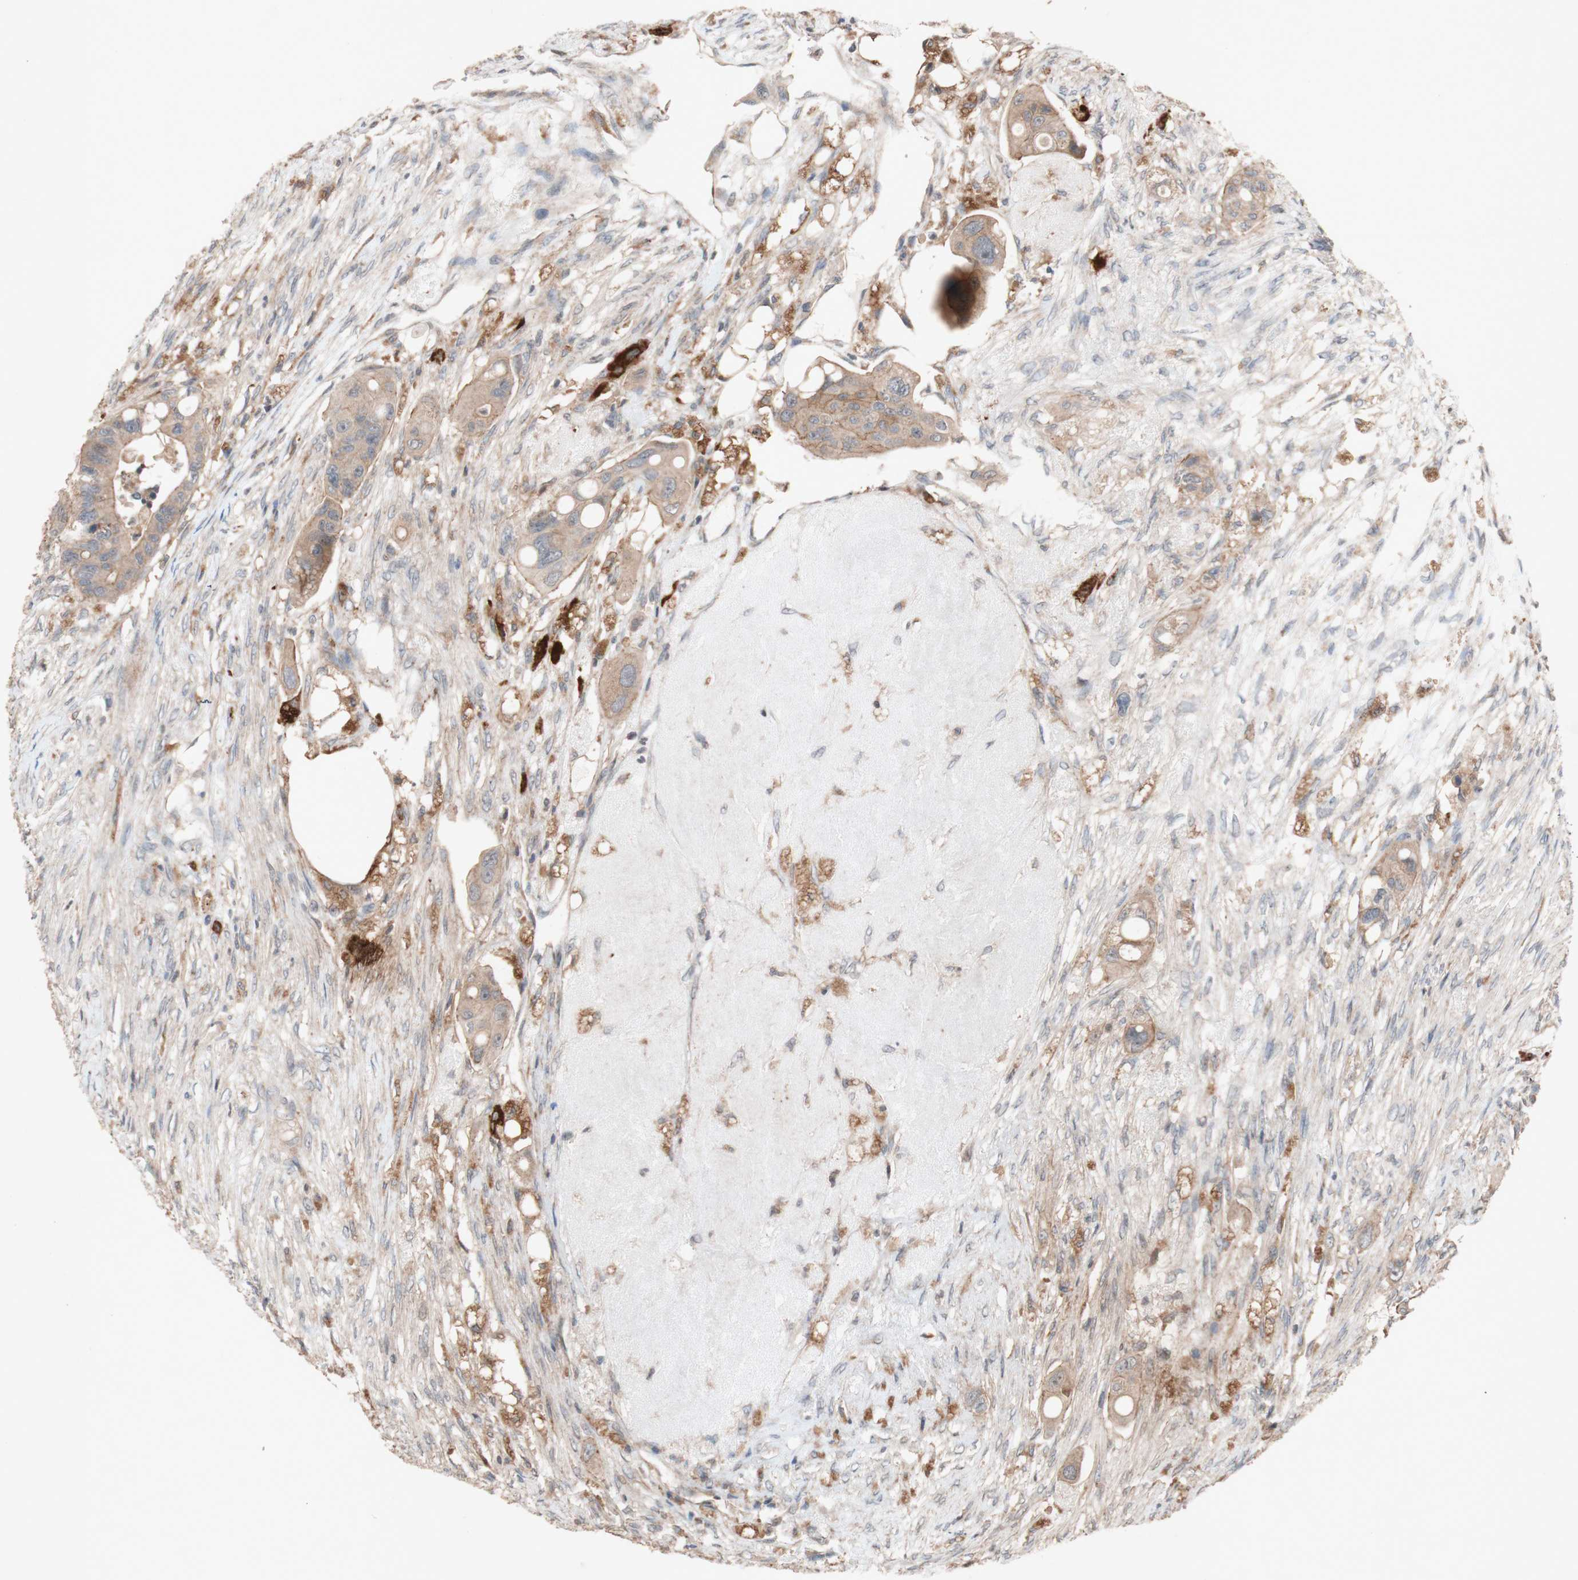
{"staining": {"intensity": "weak", "quantity": ">75%", "location": "cytoplasmic/membranous"}, "tissue": "colorectal cancer", "cell_type": "Tumor cells", "image_type": "cancer", "snomed": [{"axis": "morphology", "description": "Adenocarcinoma, NOS"}, {"axis": "topography", "description": "Colon"}], "caption": "About >75% of tumor cells in human adenocarcinoma (colorectal) reveal weak cytoplasmic/membranous protein staining as visualized by brown immunohistochemical staining.", "gene": "ATP6V1F", "patient": {"sex": "female", "age": 57}}